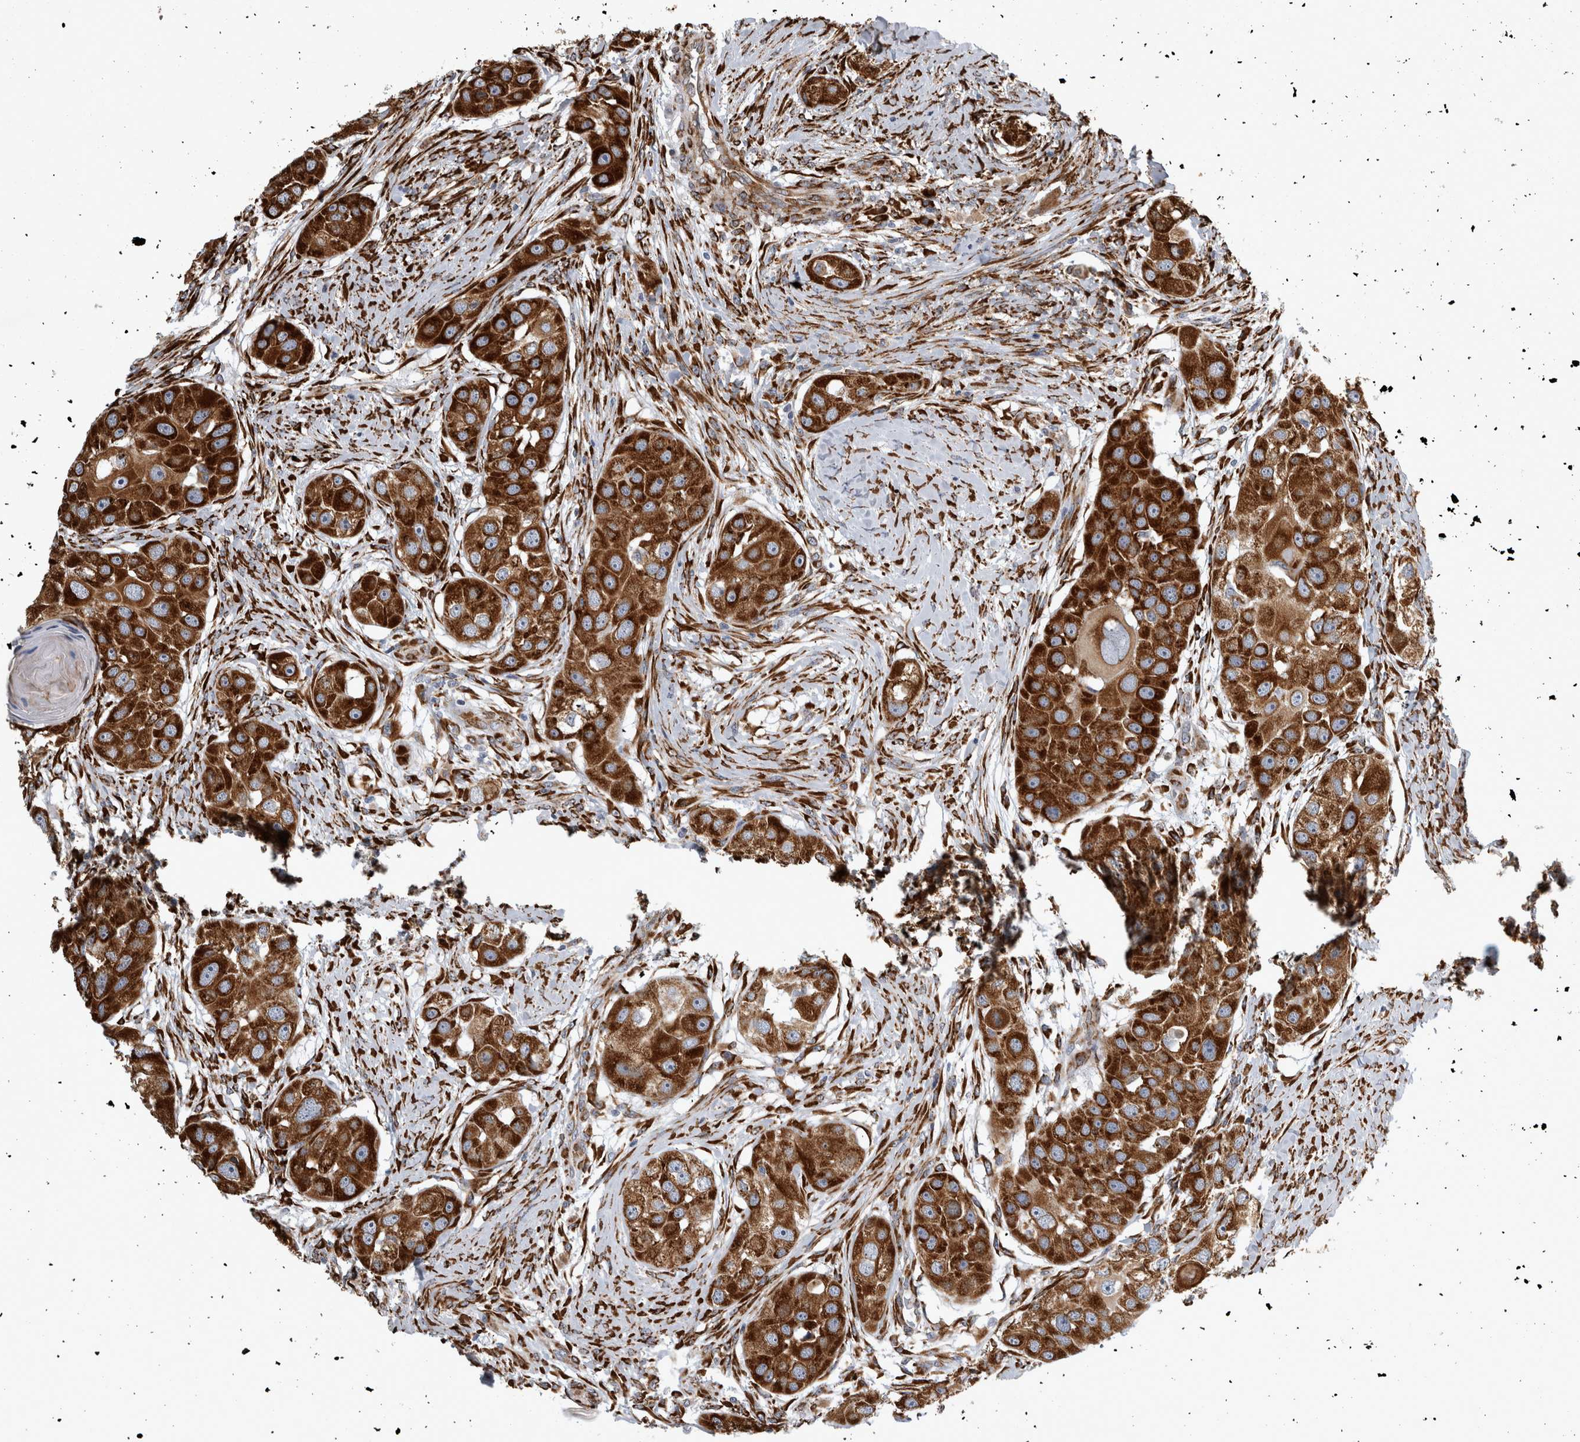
{"staining": {"intensity": "strong", "quantity": ">75%", "location": "cytoplasmic/membranous"}, "tissue": "head and neck cancer", "cell_type": "Tumor cells", "image_type": "cancer", "snomed": [{"axis": "morphology", "description": "Normal tissue, NOS"}, {"axis": "morphology", "description": "Squamous cell carcinoma, NOS"}, {"axis": "topography", "description": "Skeletal muscle"}, {"axis": "topography", "description": "Head-Neck"}], "caption": "There is high levels of strong cytoplasmic/membranous positivity in tumor cells of head and neck cancer (squamous cell carcinoma), as demonstrated by immunohistochemical staining (brown color).", "gene": "FHIP2B", "patient": {"sex": "male", "age": 51}}